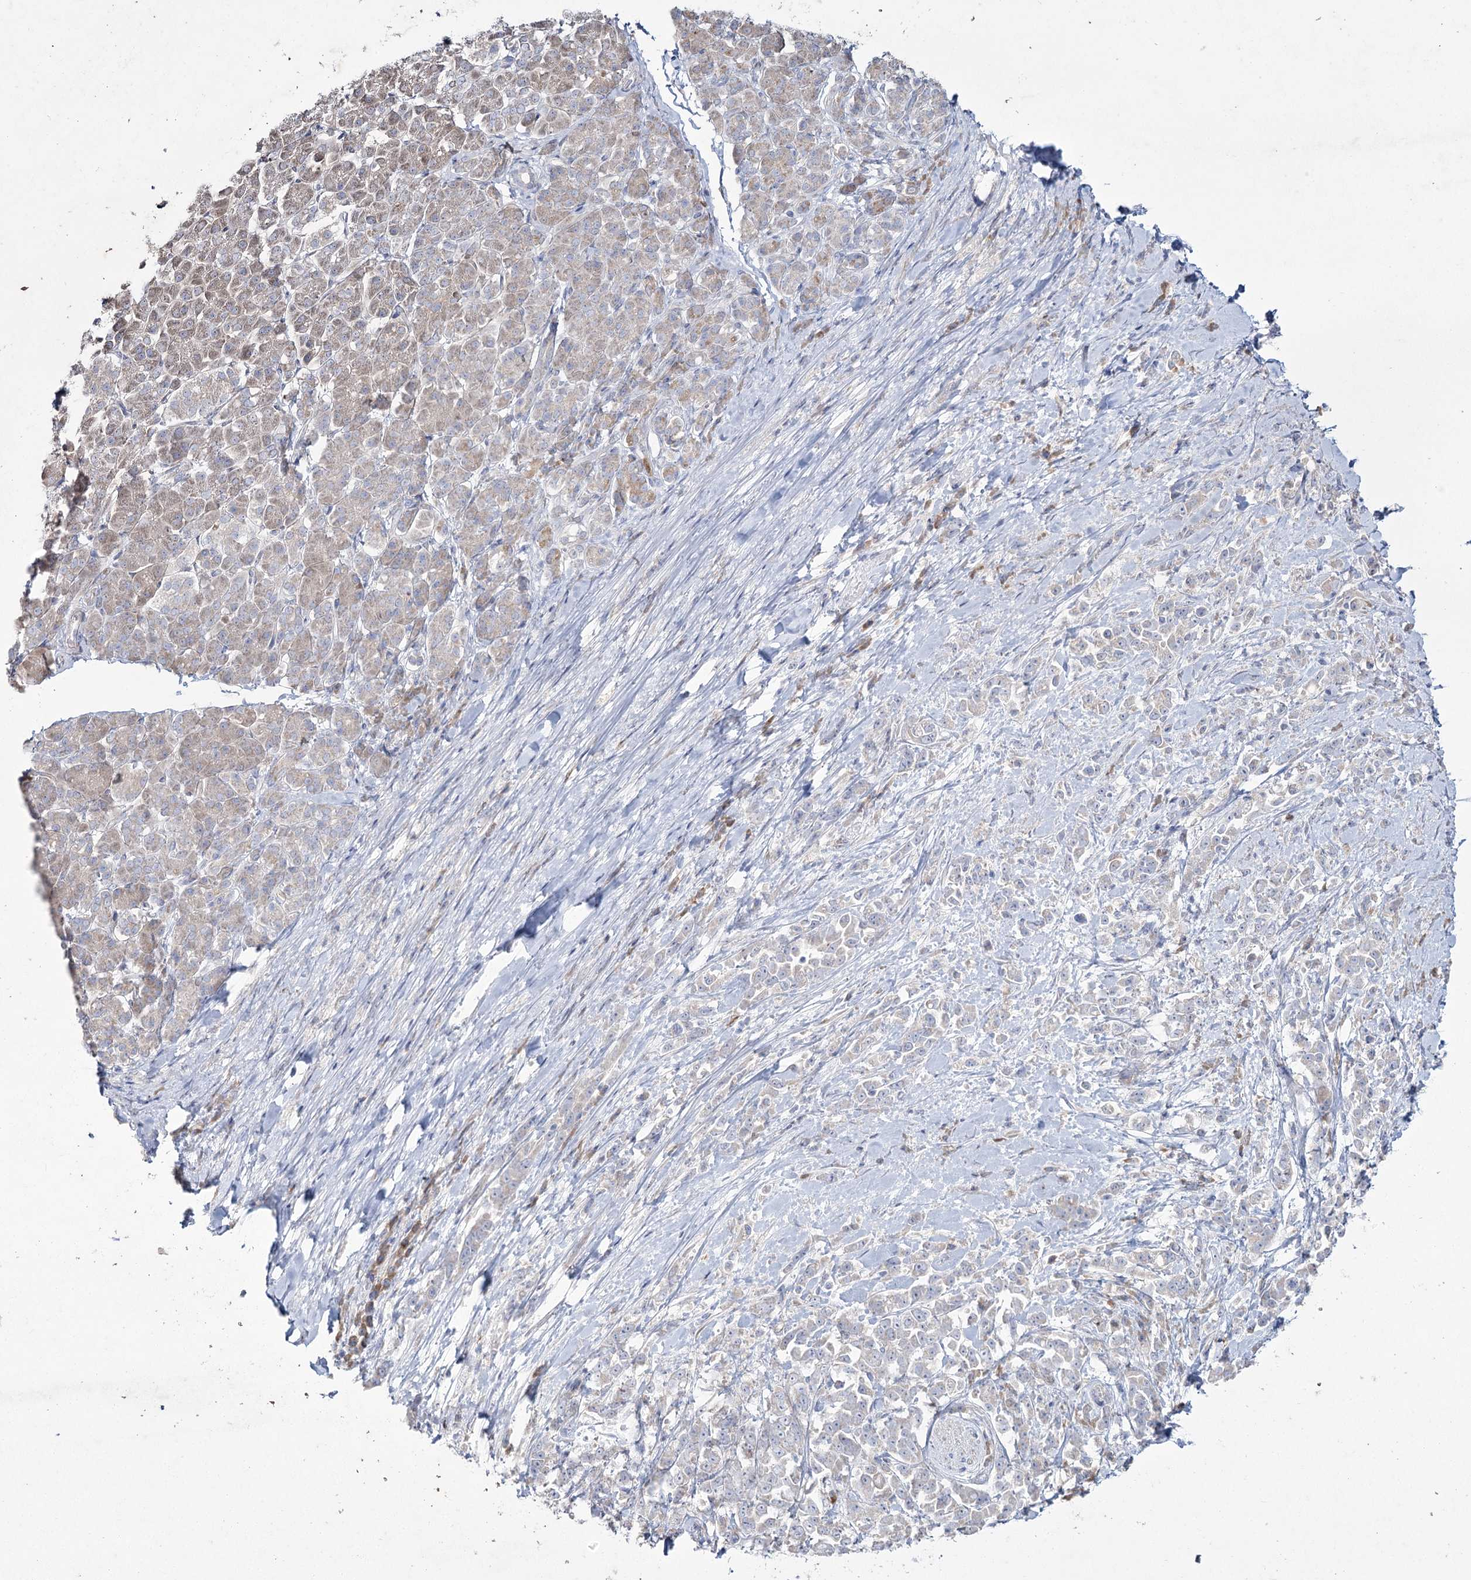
{"staining": {"intensity": "negative", "quantity": "none", "location": "none"}, "tissue": "pancreatic cancer", "cell_type": "Tumor cells", "image_type": "cancer", "snomed": [{"axis": "morphology", "description": "Normal tissue, NOS"}, {"axis": "morphology", "description": "Adenocarcinoma, NOS"}, {"axis": "topography", "description": "Pancreas"}], "caption": "DAB (3,3'-diaminobenzidine) immunohistochemical staining of human adenocarcinoma (pancreatic) reveals no significant expression in tumor cells.", "gene": "NIPAL4", "patient": {"sex": "female", "age": 64}}